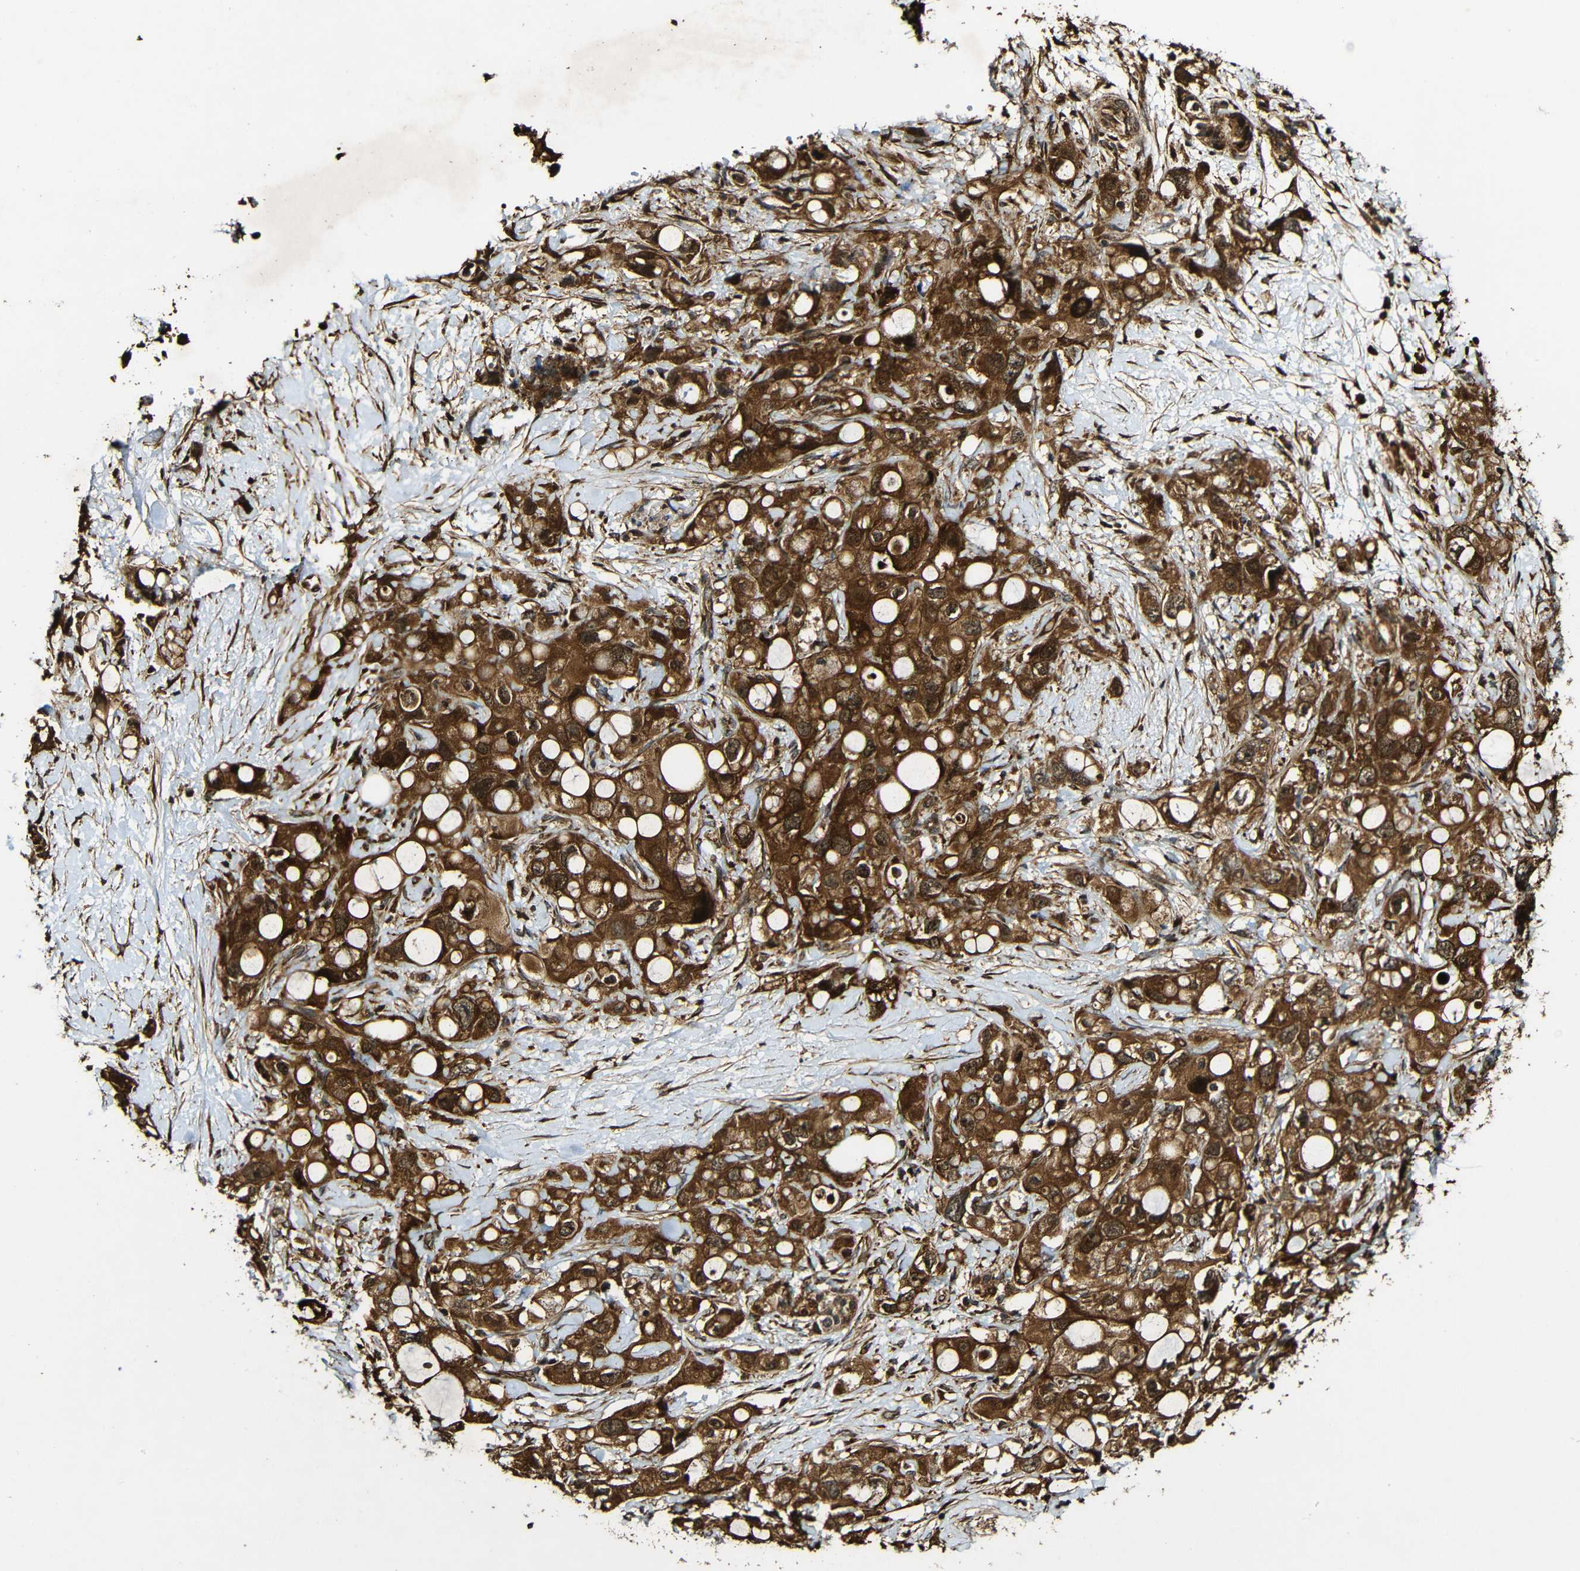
{"staining": {"intensity": "strong", "quantity": ">75%", "location": "cytoplasmic/membranous"}, "tissue": "pancreatic cancer", "cell_type": "Tumor cells", "image_type": "cancer", "snomed": [{"axis": "morphology", "description": "Adenocarcinoma, NOS"}, {"axis": "topography", "description": "Pancreas"}], "caption": "The immunohistochemical stain highlights strong cytoplasmic/membranous positivity in tumor cells of pancreatic cancer tissue. The staining is performed using DAB (3,3'-diaminobenzidine) brown chromogen to label protein expression. The nuclei are counter-stained blue using hematoxylin.", "gene": "CASP8", "patient": {"sex": "female", "age": 56}}